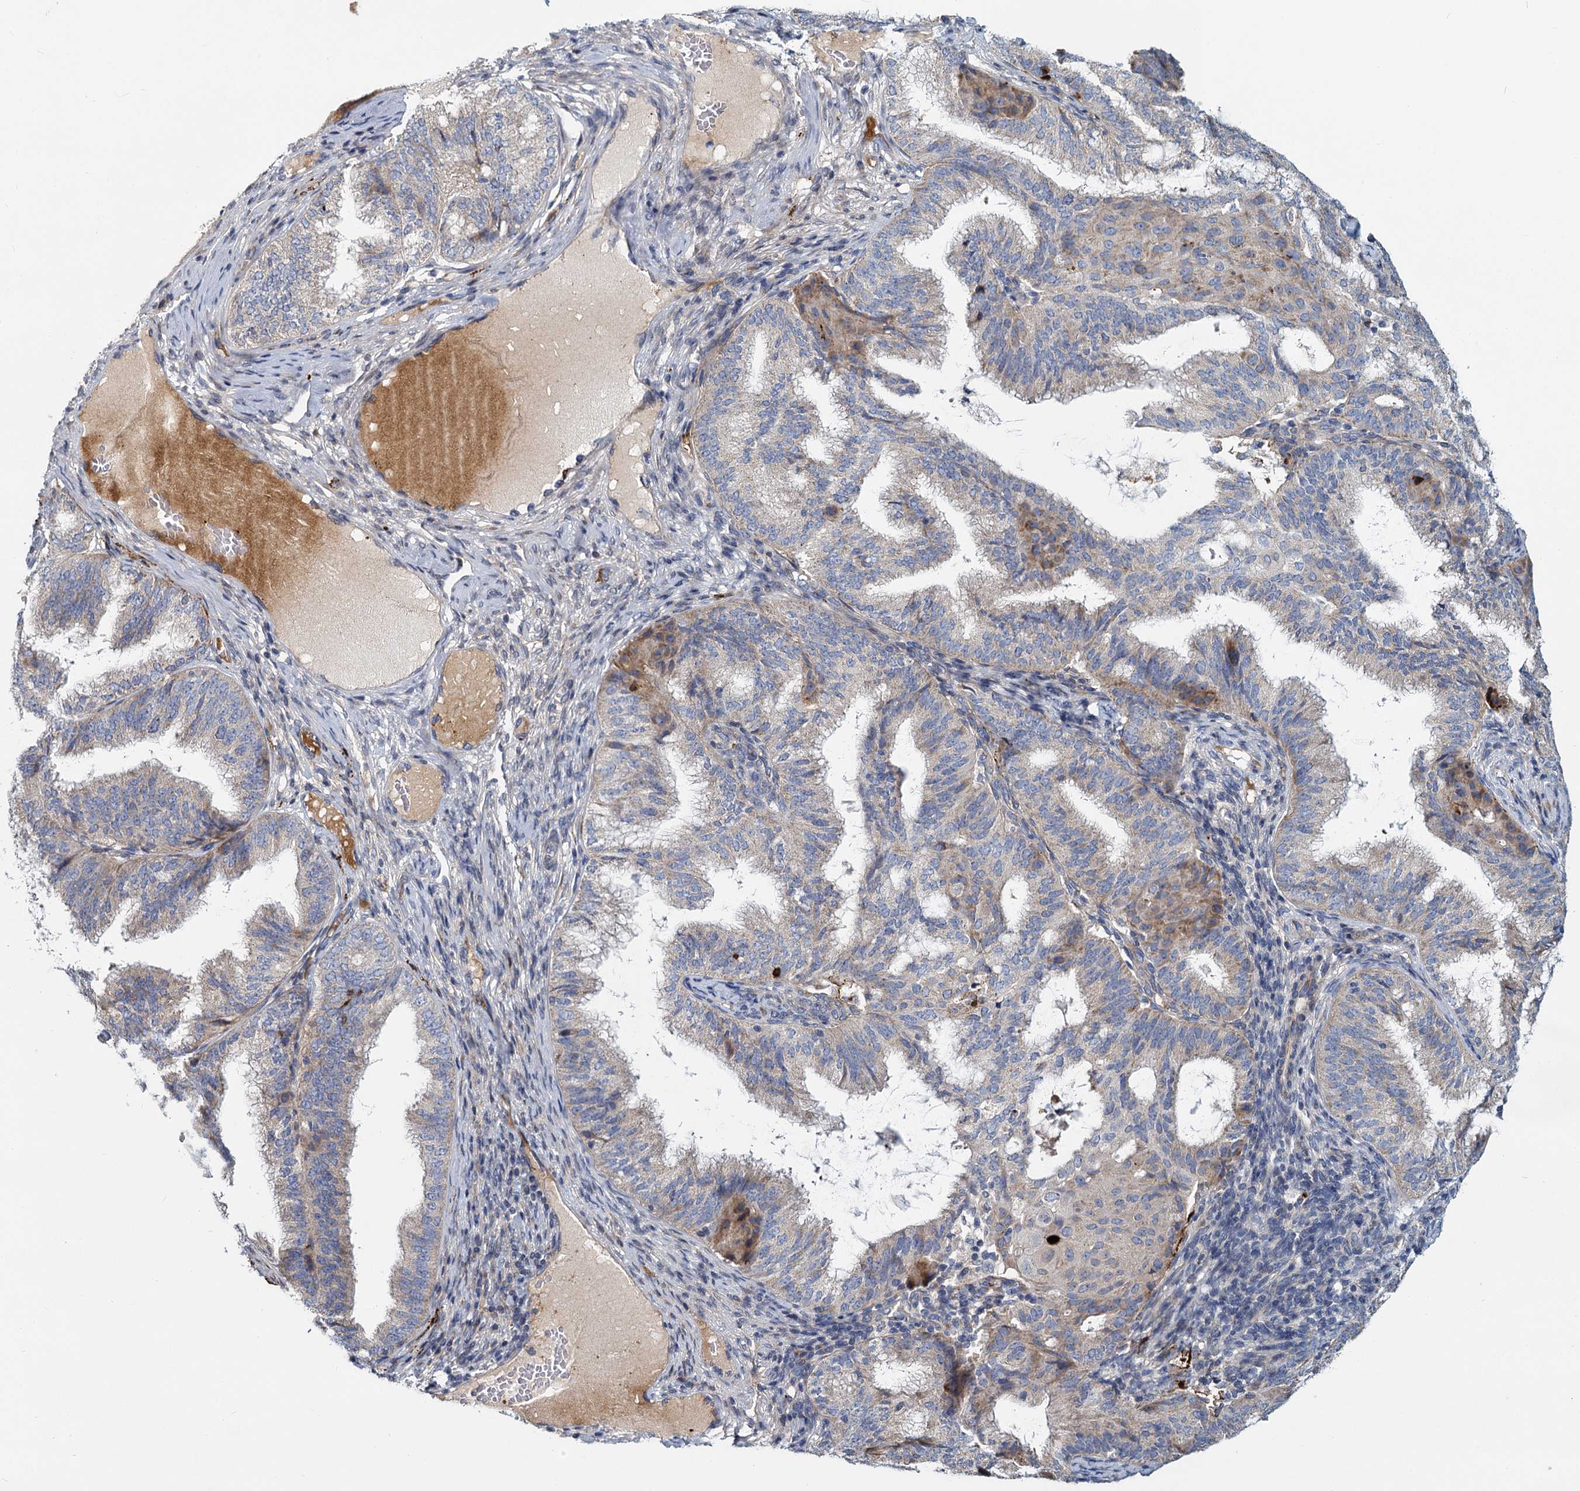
{"staining": {"intensity": "moderate", "quantity": "<25%", "location": "cytoplasmic/membranous"}, "tissue": "endometrial cancer", "cell_type": "Tumor cells", "image_type": "cancer", "snomed": [{"axis": "morphology", "description": "Adenocarcinoma, NOS"}, {"axis": "topography", "description": "Endometrium"}], "caption": "IHC (DAB (3,3'-diaminobenzidine)) staining of human endometrial cancer reveals moderate cytoplasmic/membranous protein expression in approximately <25% of tumor cells.", "gene": "DCUN1D2", "patient": {"sex": "female", "age": 49}}